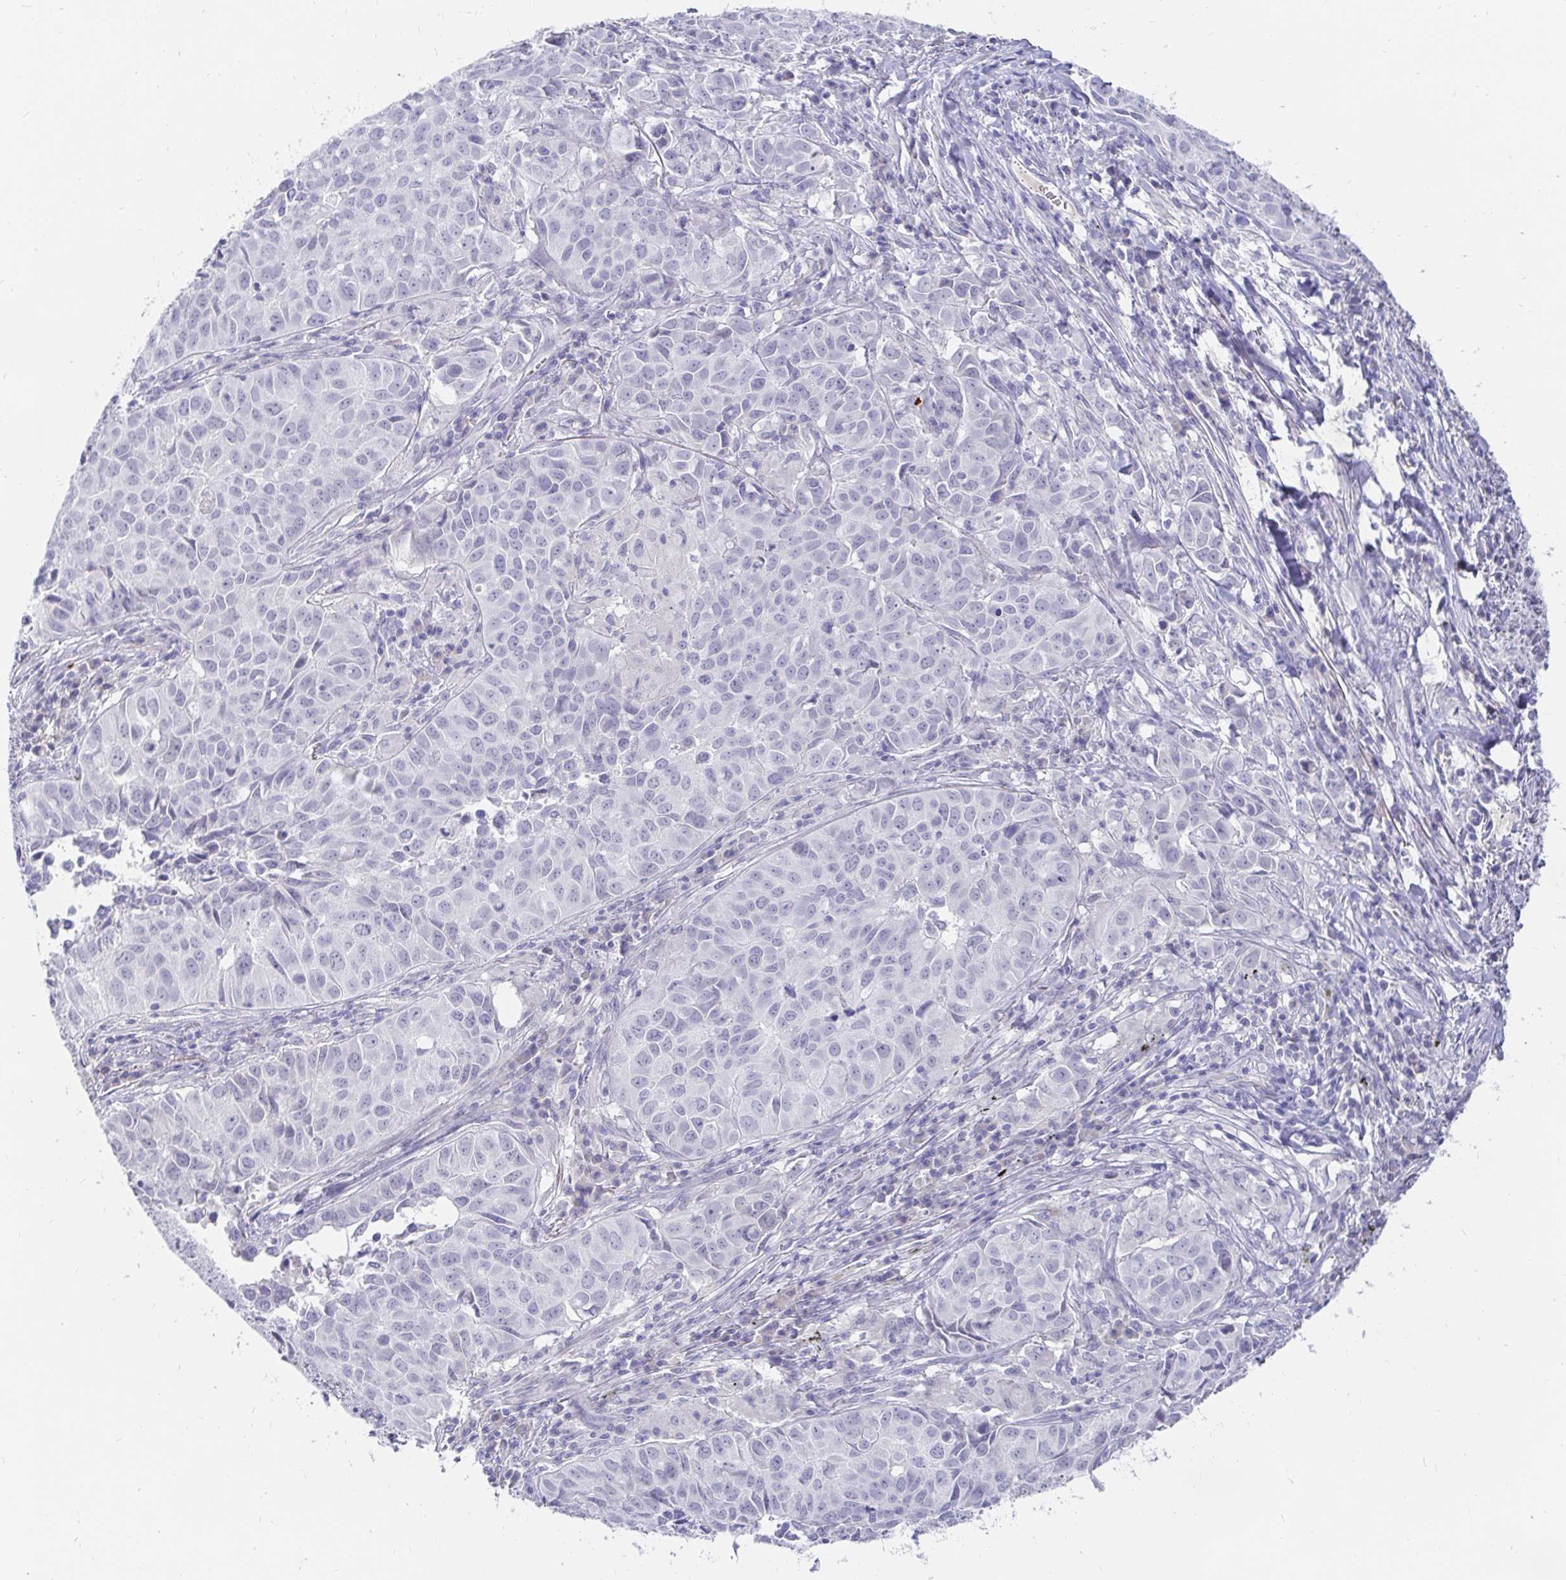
{"staining": {"intensity": "negative", "quantity": "none", "location": "none"}, "tissue": "lung cancer", "cell_type": "Tumor cells", "image_type": "cancer", "snomed": [{"axis": "morphology", "description": "Adenocarcinoma, NOS"}, {"axis": "topography", "description": "Lung"}], "caption": "Immunohistochemistry of lung adenocarcinoma displays no staining in tumor cells.", "gene": "FGF21", "patient": {"sex": "female", "age": 50}}